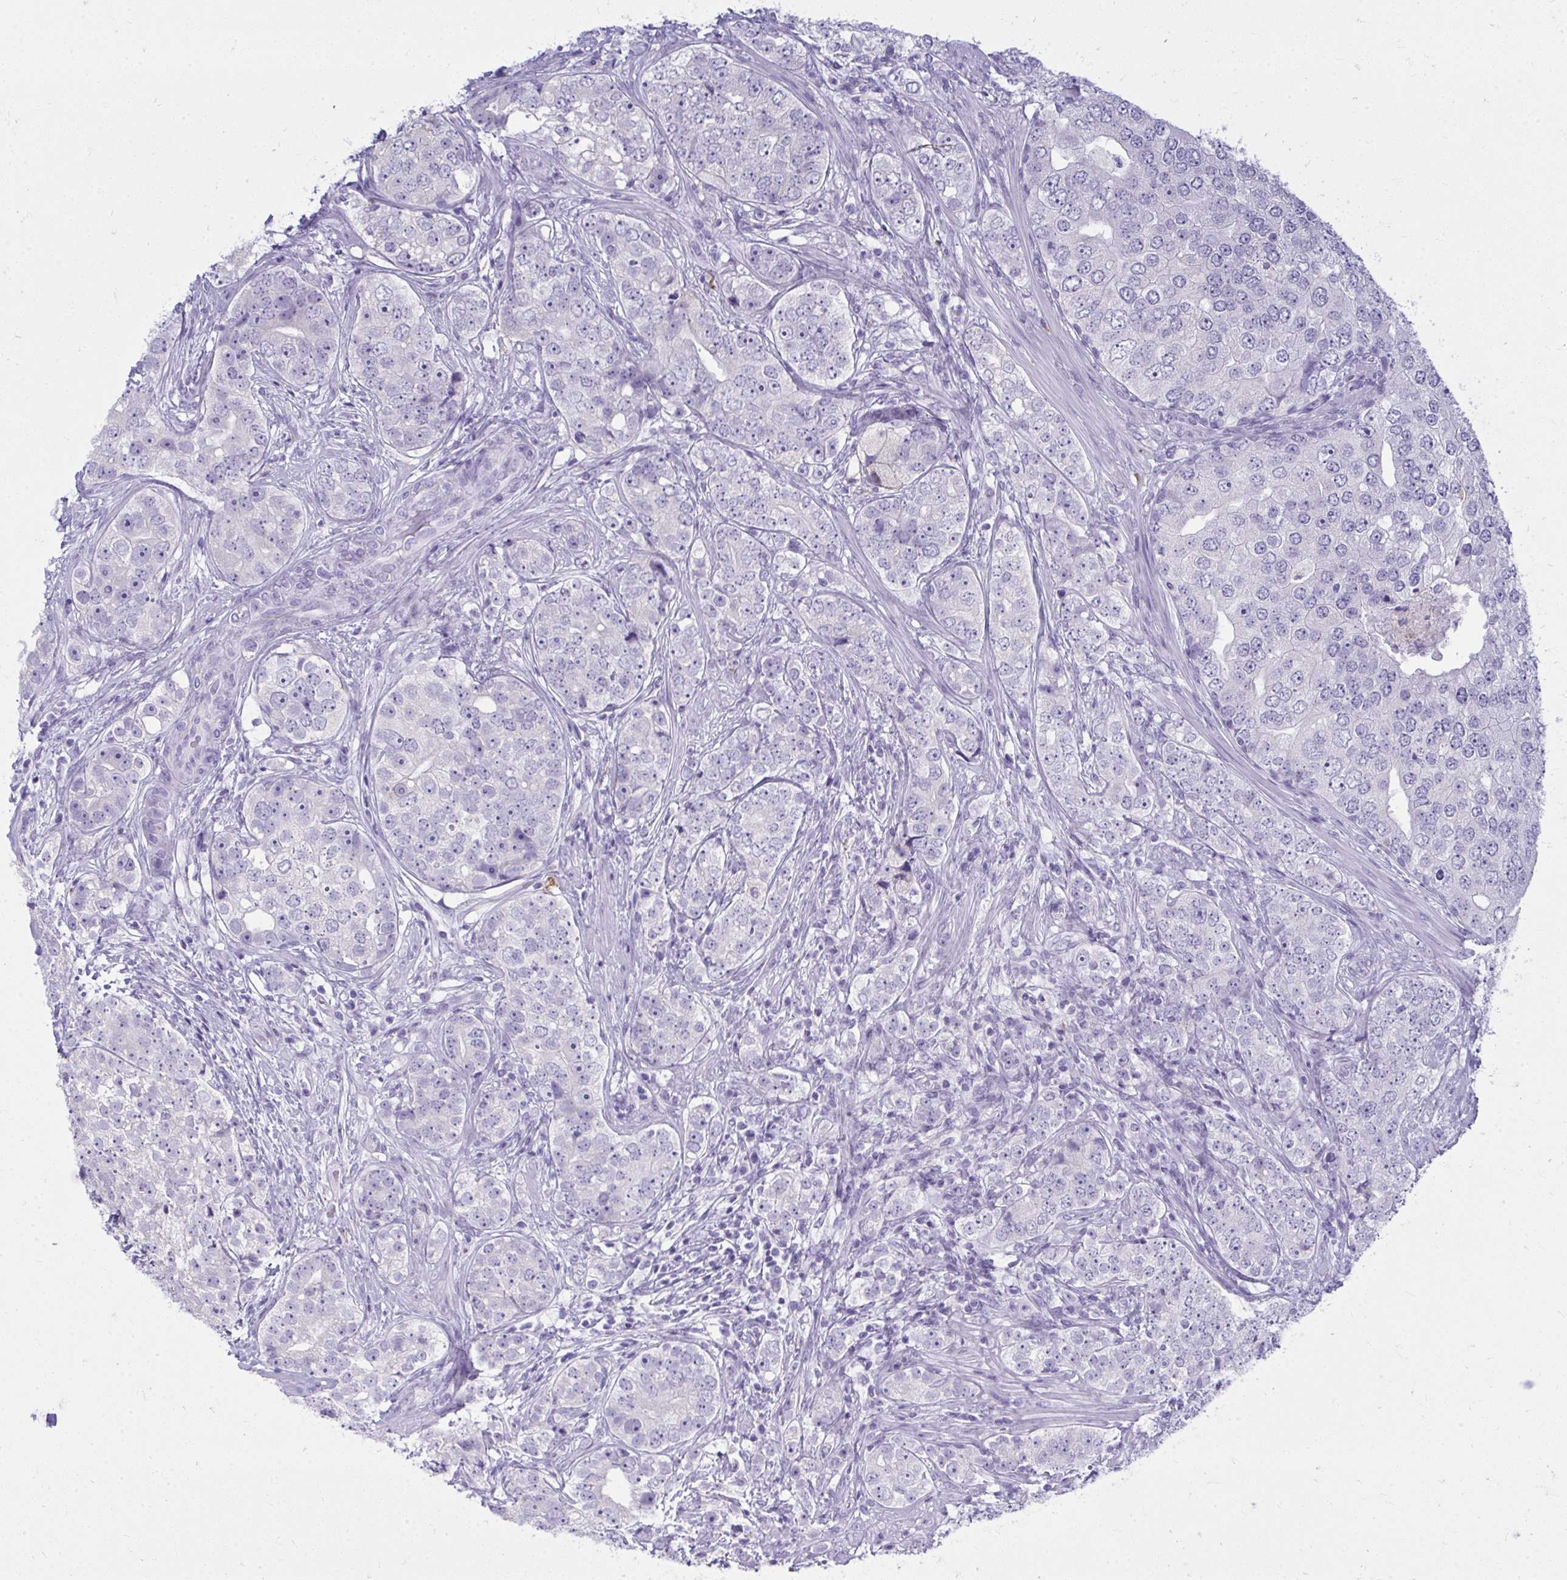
{"staining": {"intensity": "negative", "quantity": "none", "location": "none"}, "tissue": "prostate cancer", "cell_type": "Tumor cells", "image_type": "cancer", "snomed": [{"axis": "morphology", "description": "Adenocarcinoma, High grade"}, {"axis": "topography", "description": "Prostate"}], "caption": "An immunohistochemistry histopathology image of prostate cancer is shown. There is no staining in tumor cells of prostate cancer. (Brightfield microscopy of DAB (3,3'-diaminobenzidine) immunohistochemistry (IHC) at high magnification).", "gene": "QDPR", "patient": {"sex": "male", "age": 60}}